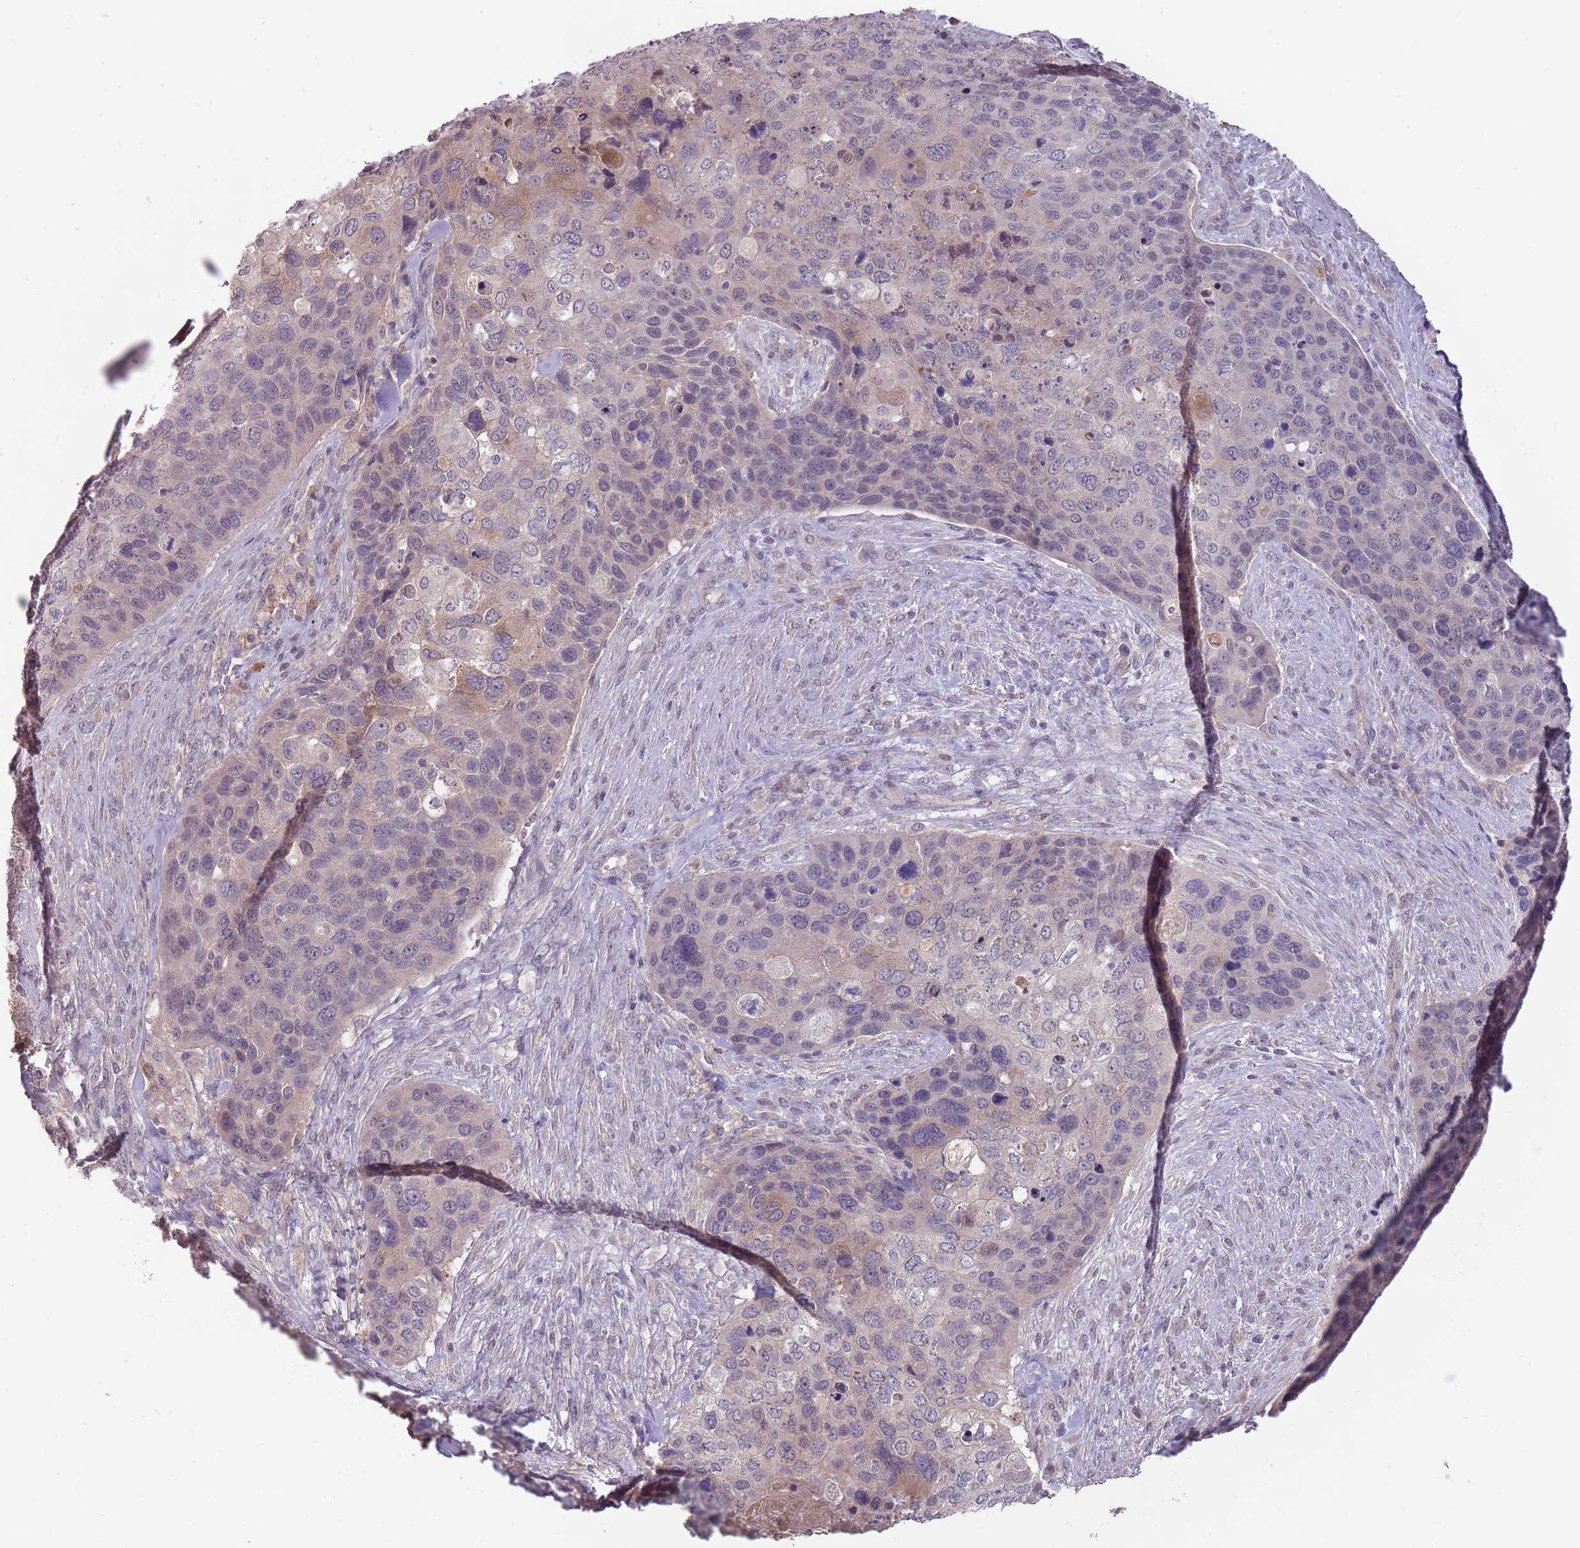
{"staining": {"intensity": "weak", "quantity": "<25%", "location": "cytoplasmic/membranous"}, "tissue": "skin cancer", "cell_type": "Tumor cells", "image_type": "cancer", "snomed": [{"axis": "morphology", "description": "Basal cell carcinoma"}, {"axis": "topography", "description": "Skin"}], "caption": "Tumor cells show no significant expression in skin cancer (basal cell carcinoma). (Stains: DAB (3,3'-diaminobenzidine) immunohistochemistry (IHC) with hematoxylin counter stain, Microscopy: brightfield microscopy at high magnification).", "gene": "LRATD2", "patient": {"sex": "female", "age": 74}}